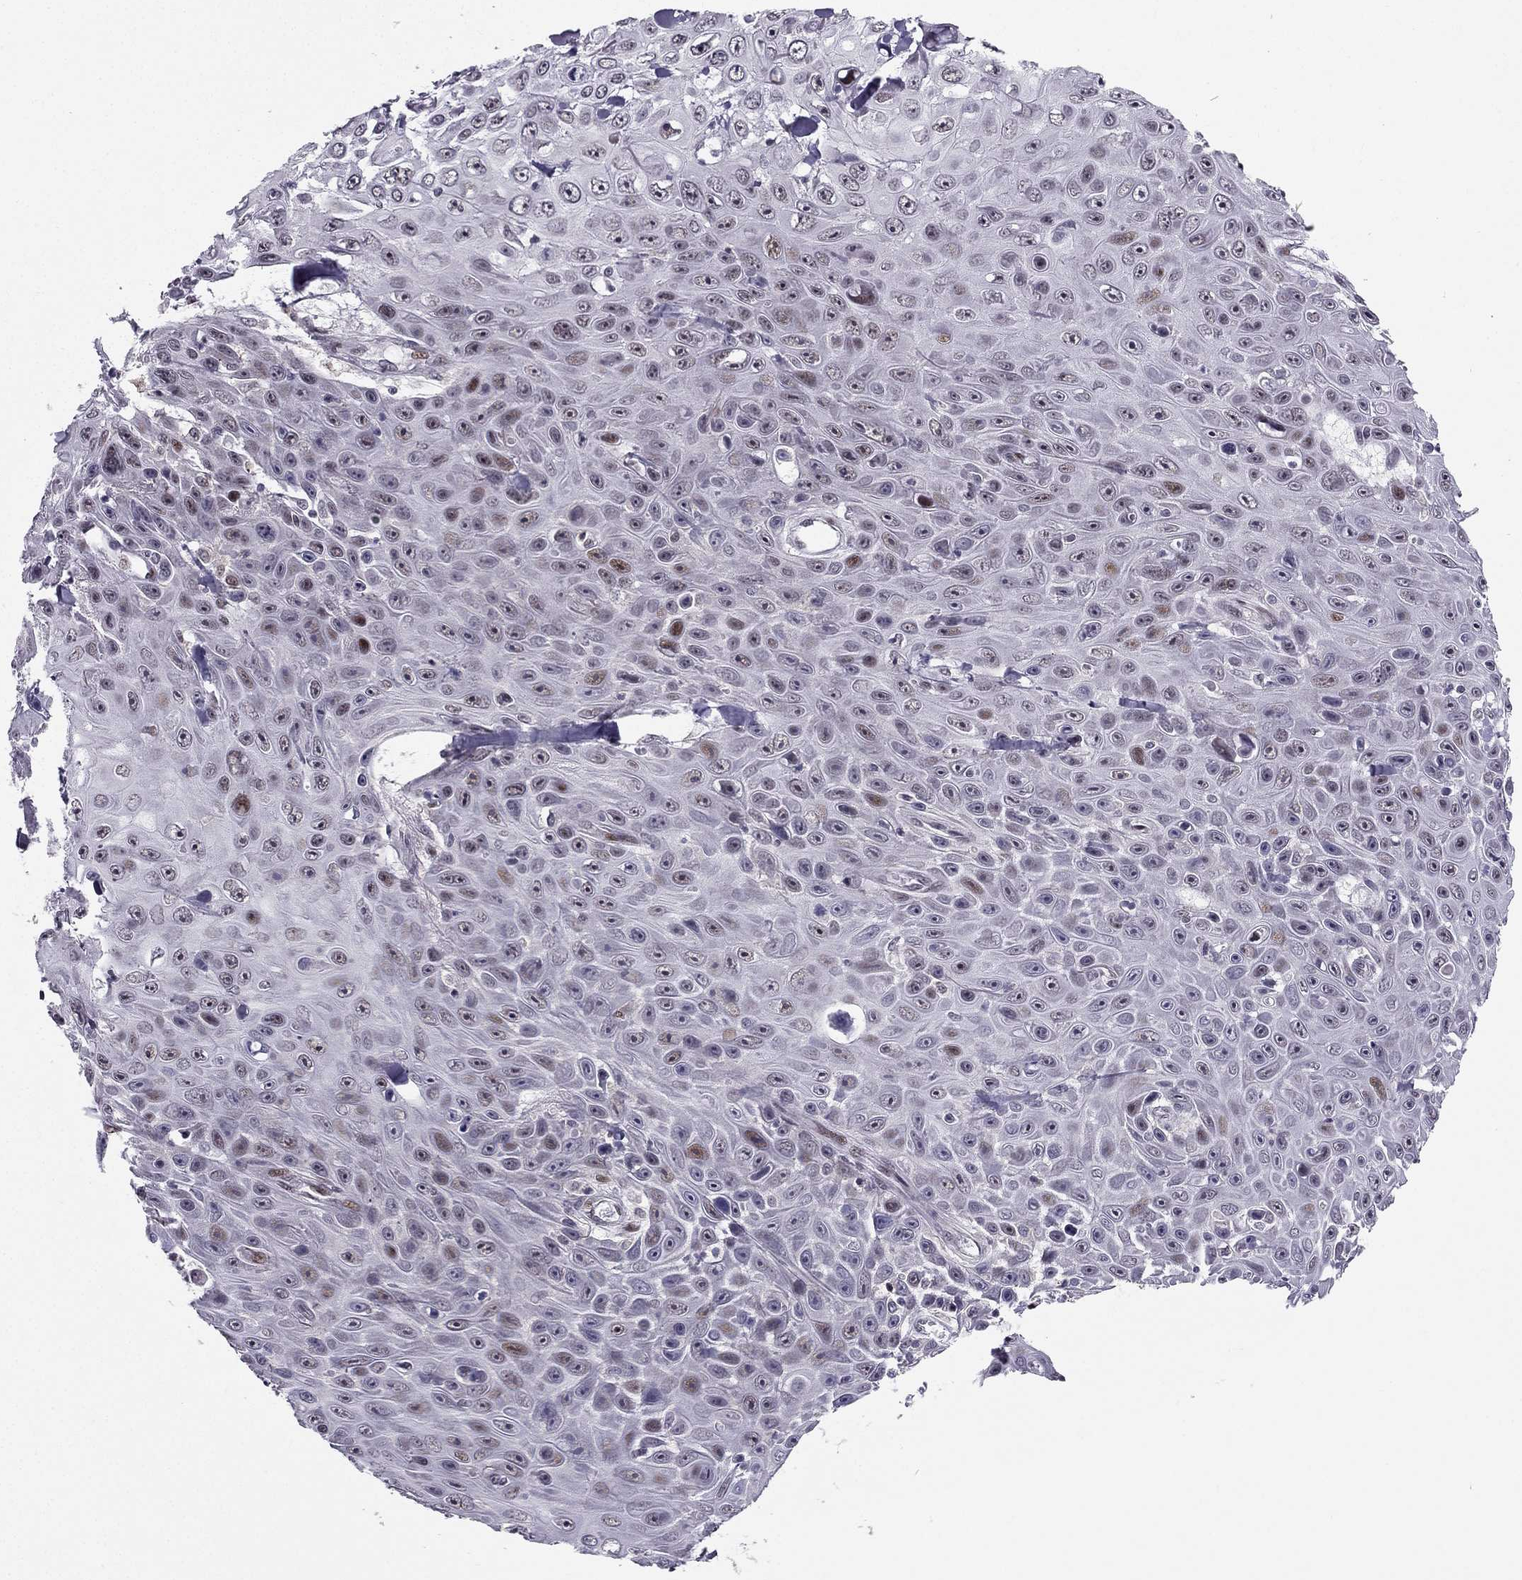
{"staining": {"intensity": "weak", "quantity": "<25%", "location": "nuclear"}, "tissue": "skin cancer", "cell_type": "Tumor cells", "image_type": "cancer", "snomed": [{"axis": "morphology", "description": "Squamous cell carcinoma, NOS"}, {"axis": "topography", "description": "Skin"}], "caption": "The immunohistochemistry (IHC) histopathology image has no significant staining in tumor cells of skin squamous cell carcinoma tissue.", "gene": "RPRD2", "patient": {"sex": "male", "age": 82}}